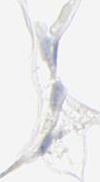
{"staining": {"intensity": "negative", "quantity": "none", "location": "none"}, "tissue": "adipose tissue", "cell_type": "Adipocytes", "image_type": "normal", "snomed": [{"axis": "morphology", "description": "Normal tissue, NOS"}, {"axis": "morphology", "description": "Duct carcinoma"}, {"axis": "topography", "description": "Breast"}, {"axis": "topography", "description": "Adipose tissue"}], "caption": "IHC of normal adipose tissue displays no expression in adipocytes.", "gene": "GZMB", "patient": {"sex": "female", "age": 37}}